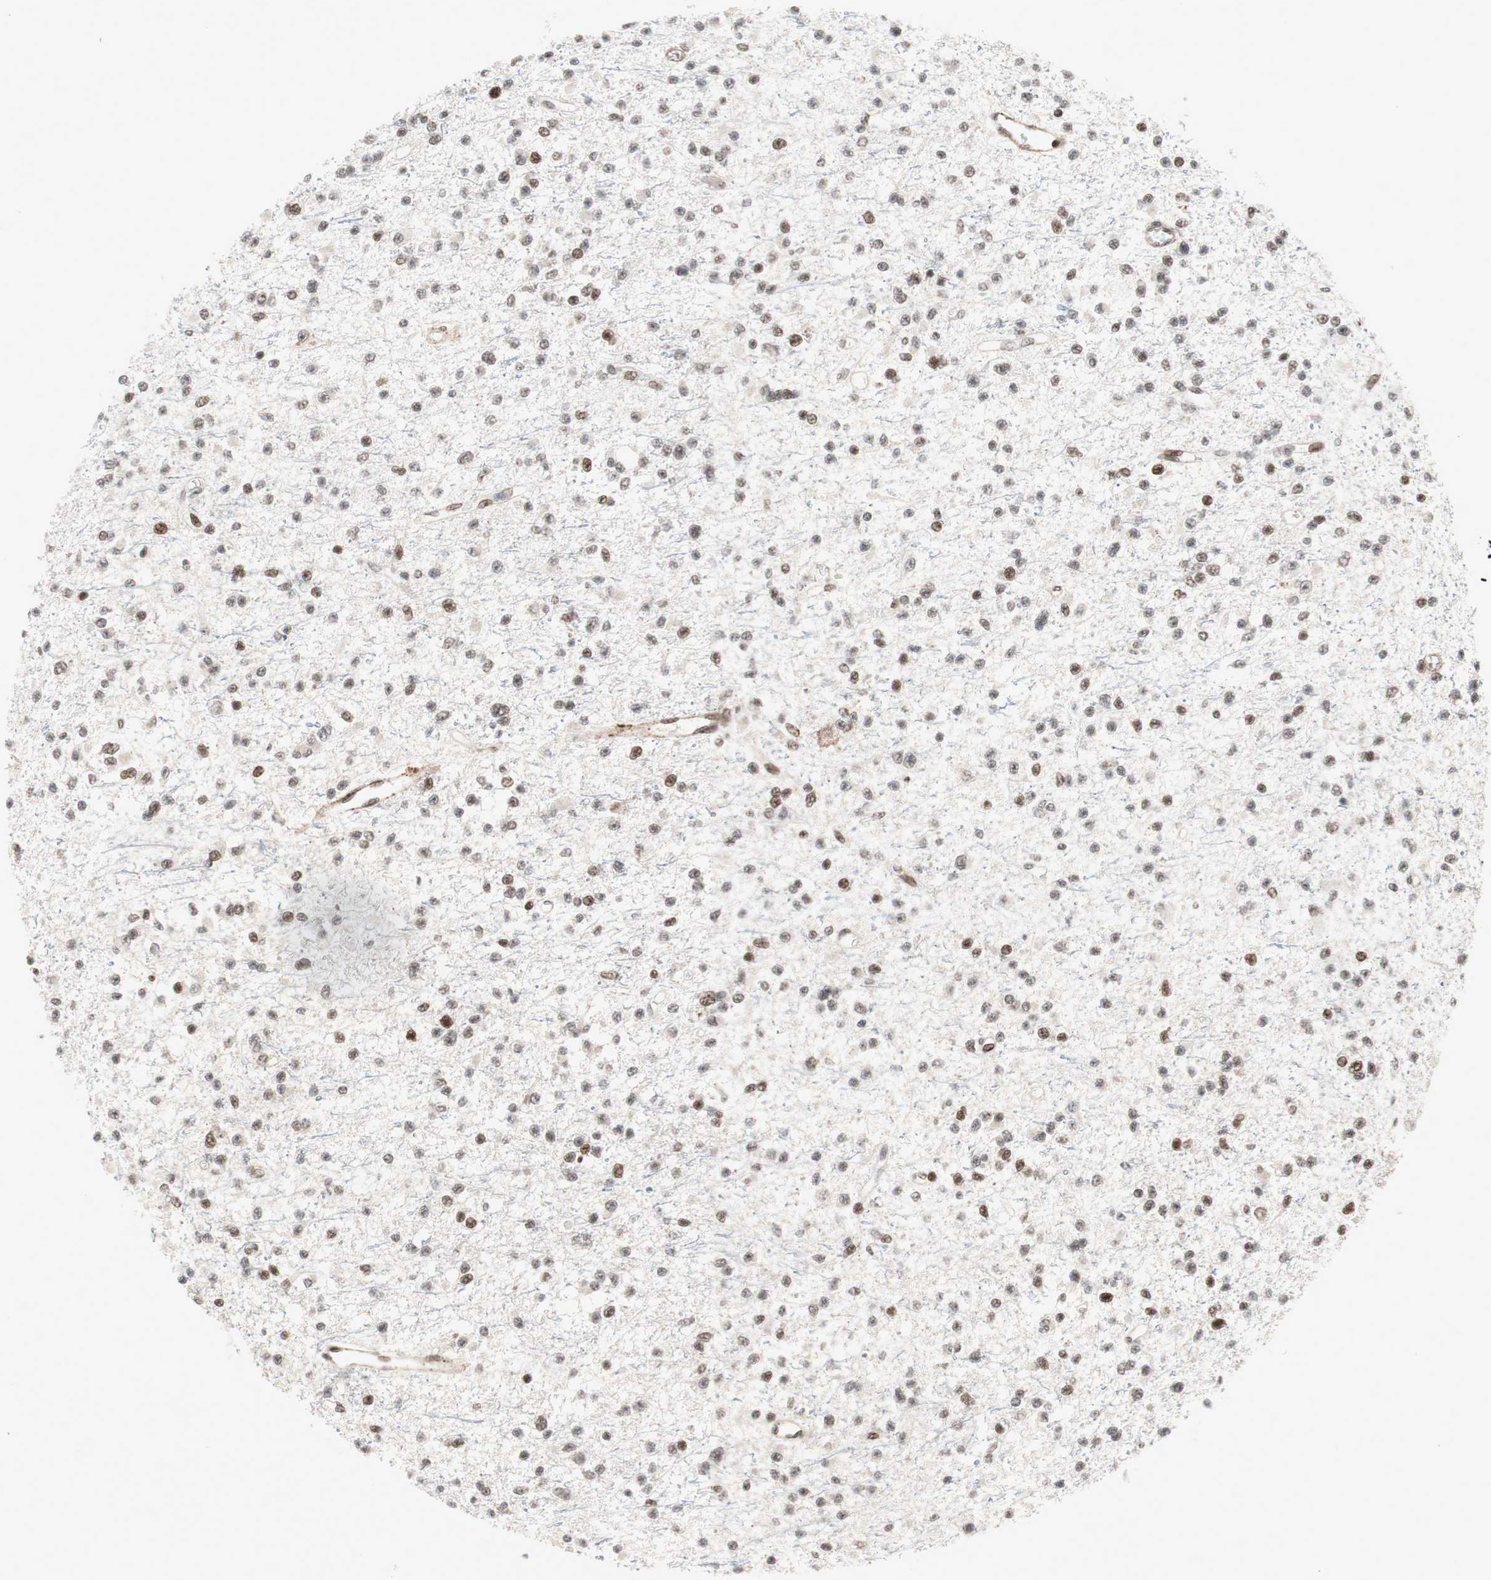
{"staining": {"intensity": "moderate", "quantity": "25%-75%", "location": "nuclear"}, "tissue": "glioma", "cell_type": "Tumor cells", "image_type": "cancer", "snomed": [{"axis": "morphology", "description": "Glioma, malignant, Low grade"}, {"axis": "topography", "description": "Brain"}], "caption": "Human glioma stained with a protein marker displays moderate staining in tumor cells.", "gene": "TCF12", "patient": {"sex": "female", "age": 22}}